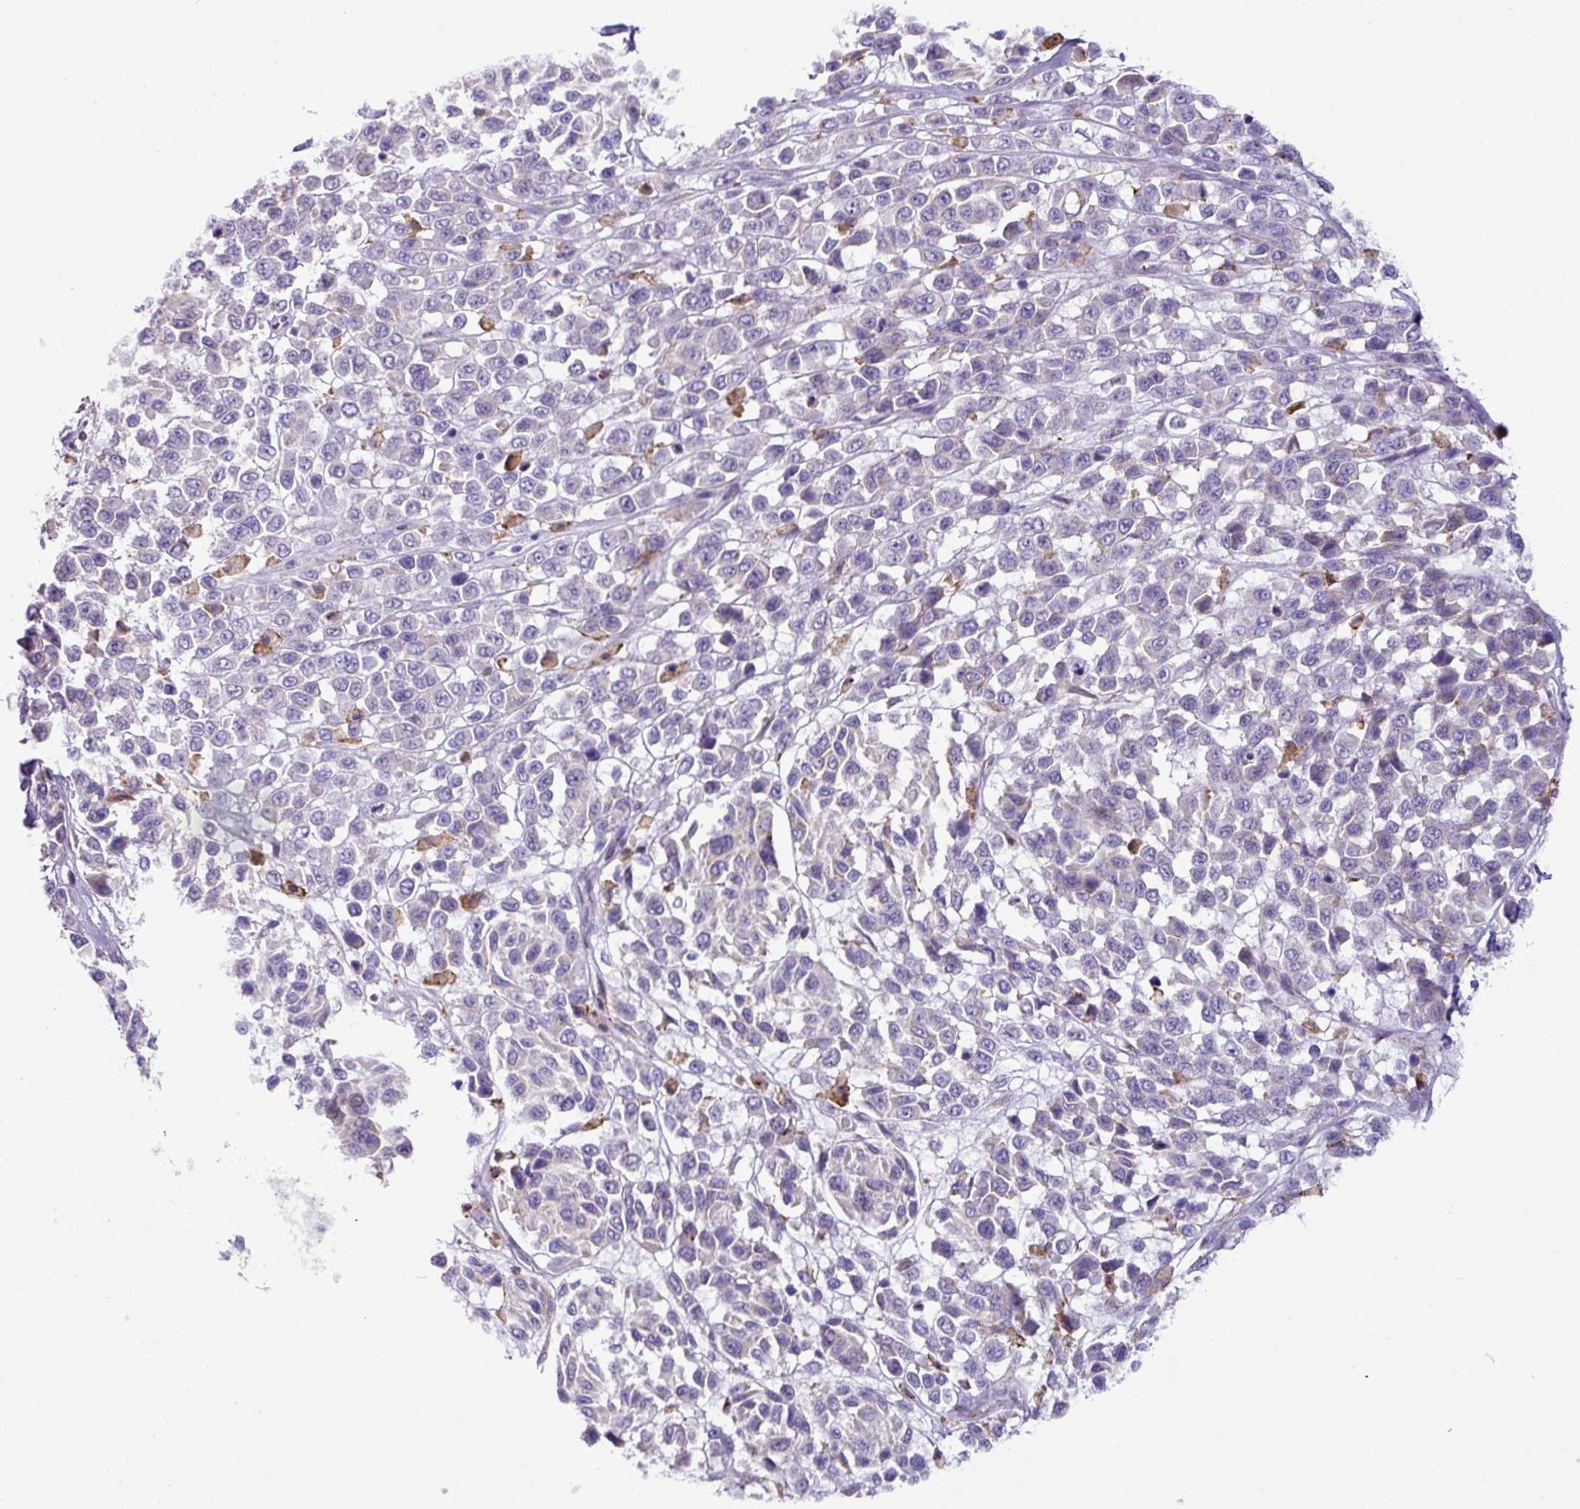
{"staining": {"intensity": "negative", "quantity": "none", "location": "none"}, "tissue": "melanoma", "cell_type": "Tumor cells", "image_type": "cancer", "snomed": [{"axis": "morphology", "description": "Malignant melanoma, NOS"}, {"axis": "topography", "description": "Skin"}], "caption": "Immunohistochemistry (IHC) image of neoplastic tissue: human melanoma stained with DAB shows no significant protein expression in tumor cells.", "gene": "RGS21", "patient": {"sex": "female", "age": 66}}